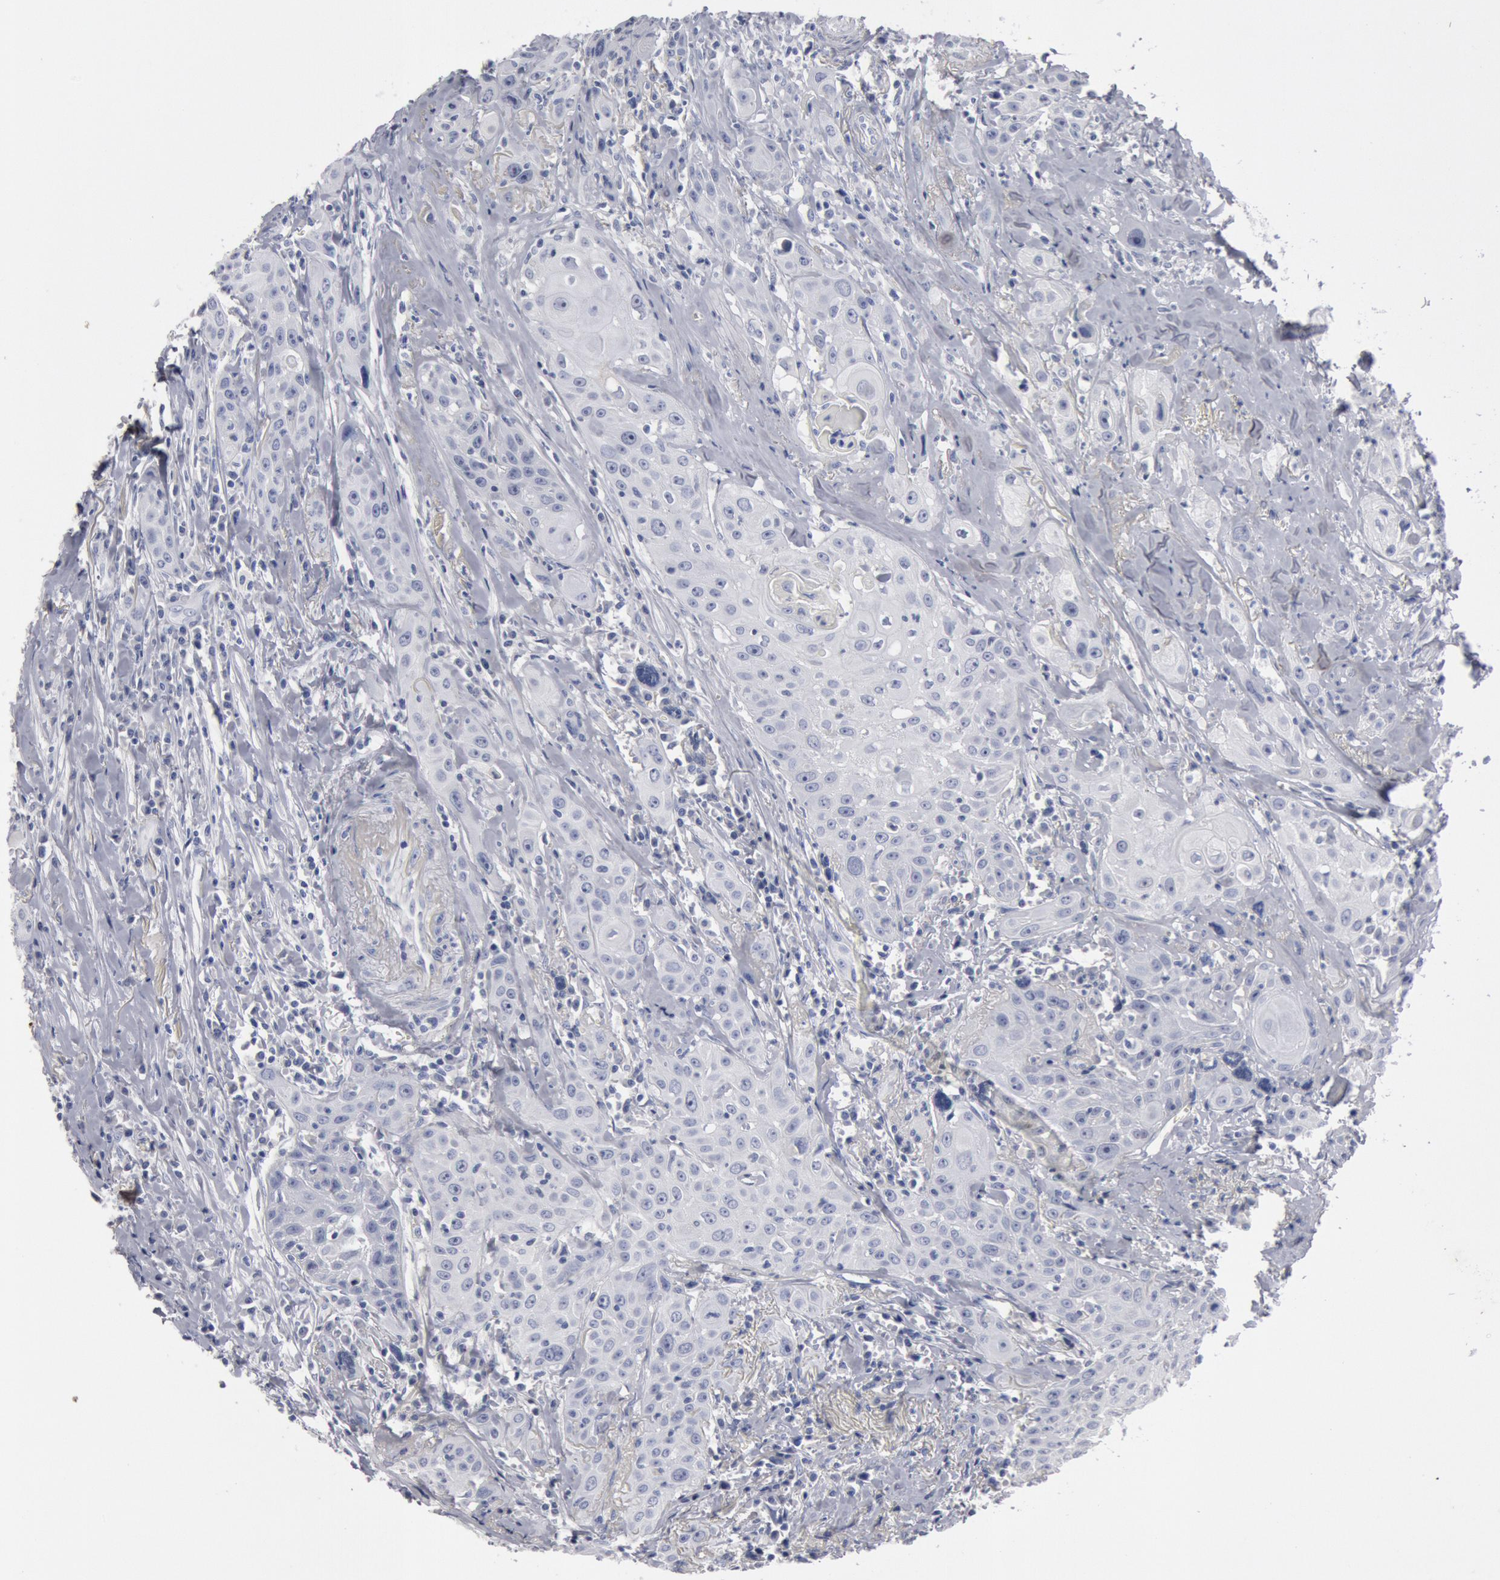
{"staining": {"intensity": "negative", "quantity": "none", "location": "none"}, "tissue": "head and neck cancer", "cell_type": "Tumor cells", "image_type": "cancer", "snomed": [{"axis": "morphology", "description": "Squamous cell carcinoma, NOS"}, {"axis": "topography", "description": "Oral tissue"}, {"axis": "topography", "description": "Head-Neck"}], "caption": "Immunohistochemical staining of head and neck squamous cell carcinoma reveals no significant expression in tumor cells.", "gene": "FOXA2", "patient": {"sex": "female", "age": 82}}